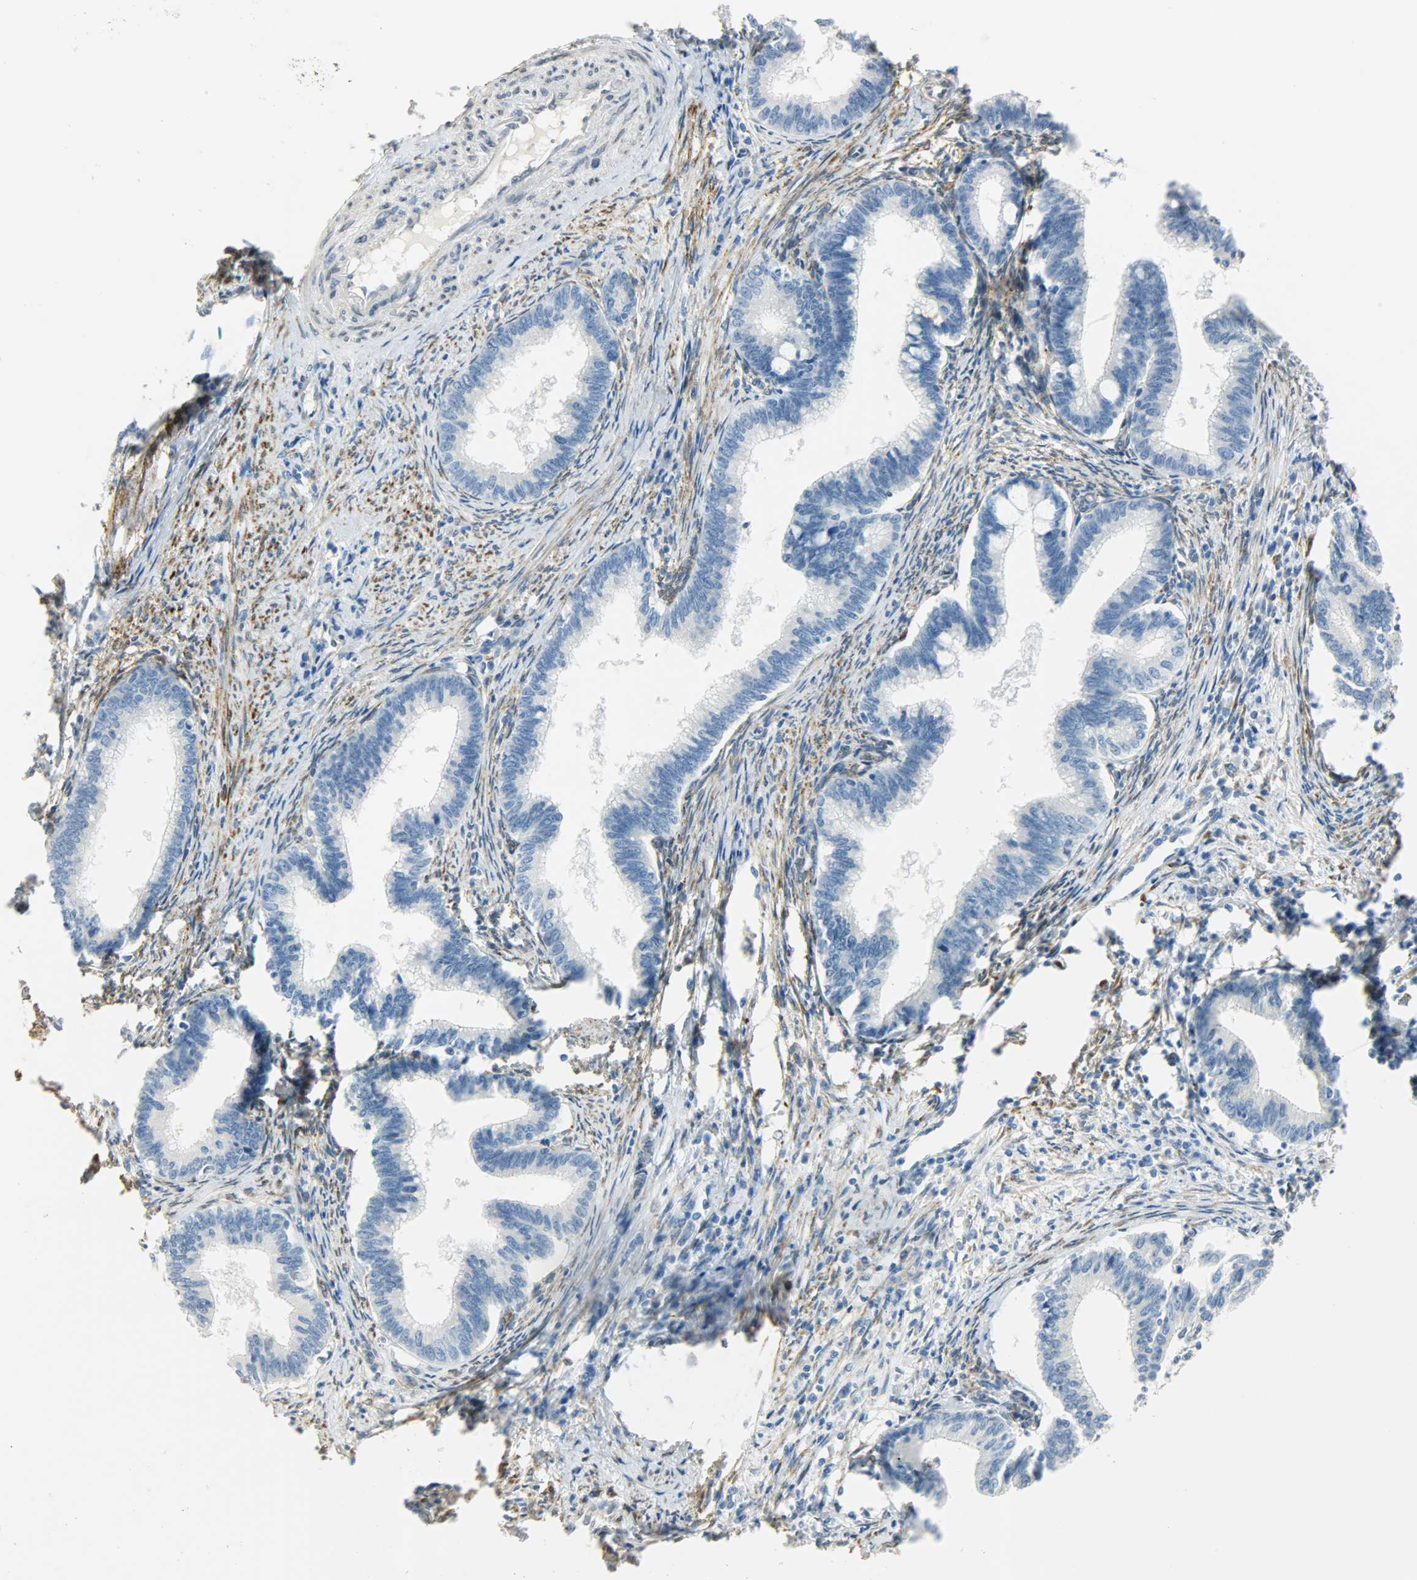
{"staining": {"intensity": "negative", "quantity": "none", "location": "none"}, "tissue": "cervical cancer", "cell_type": "Tumor cells", "image_type": "cancer", "snomed": [{"axis": "morphology", "description": "Adenocarcinoma, NOS"}, {"axis": "topography", "description": "Cervix"}], "caption": "The immunohistochemistry (IHC) image has no significant positivity in tumor cells of cervical adenocarcinoma tissue.", "gene": "PKD2", "patient": {"sex": "female", "age": 36}}